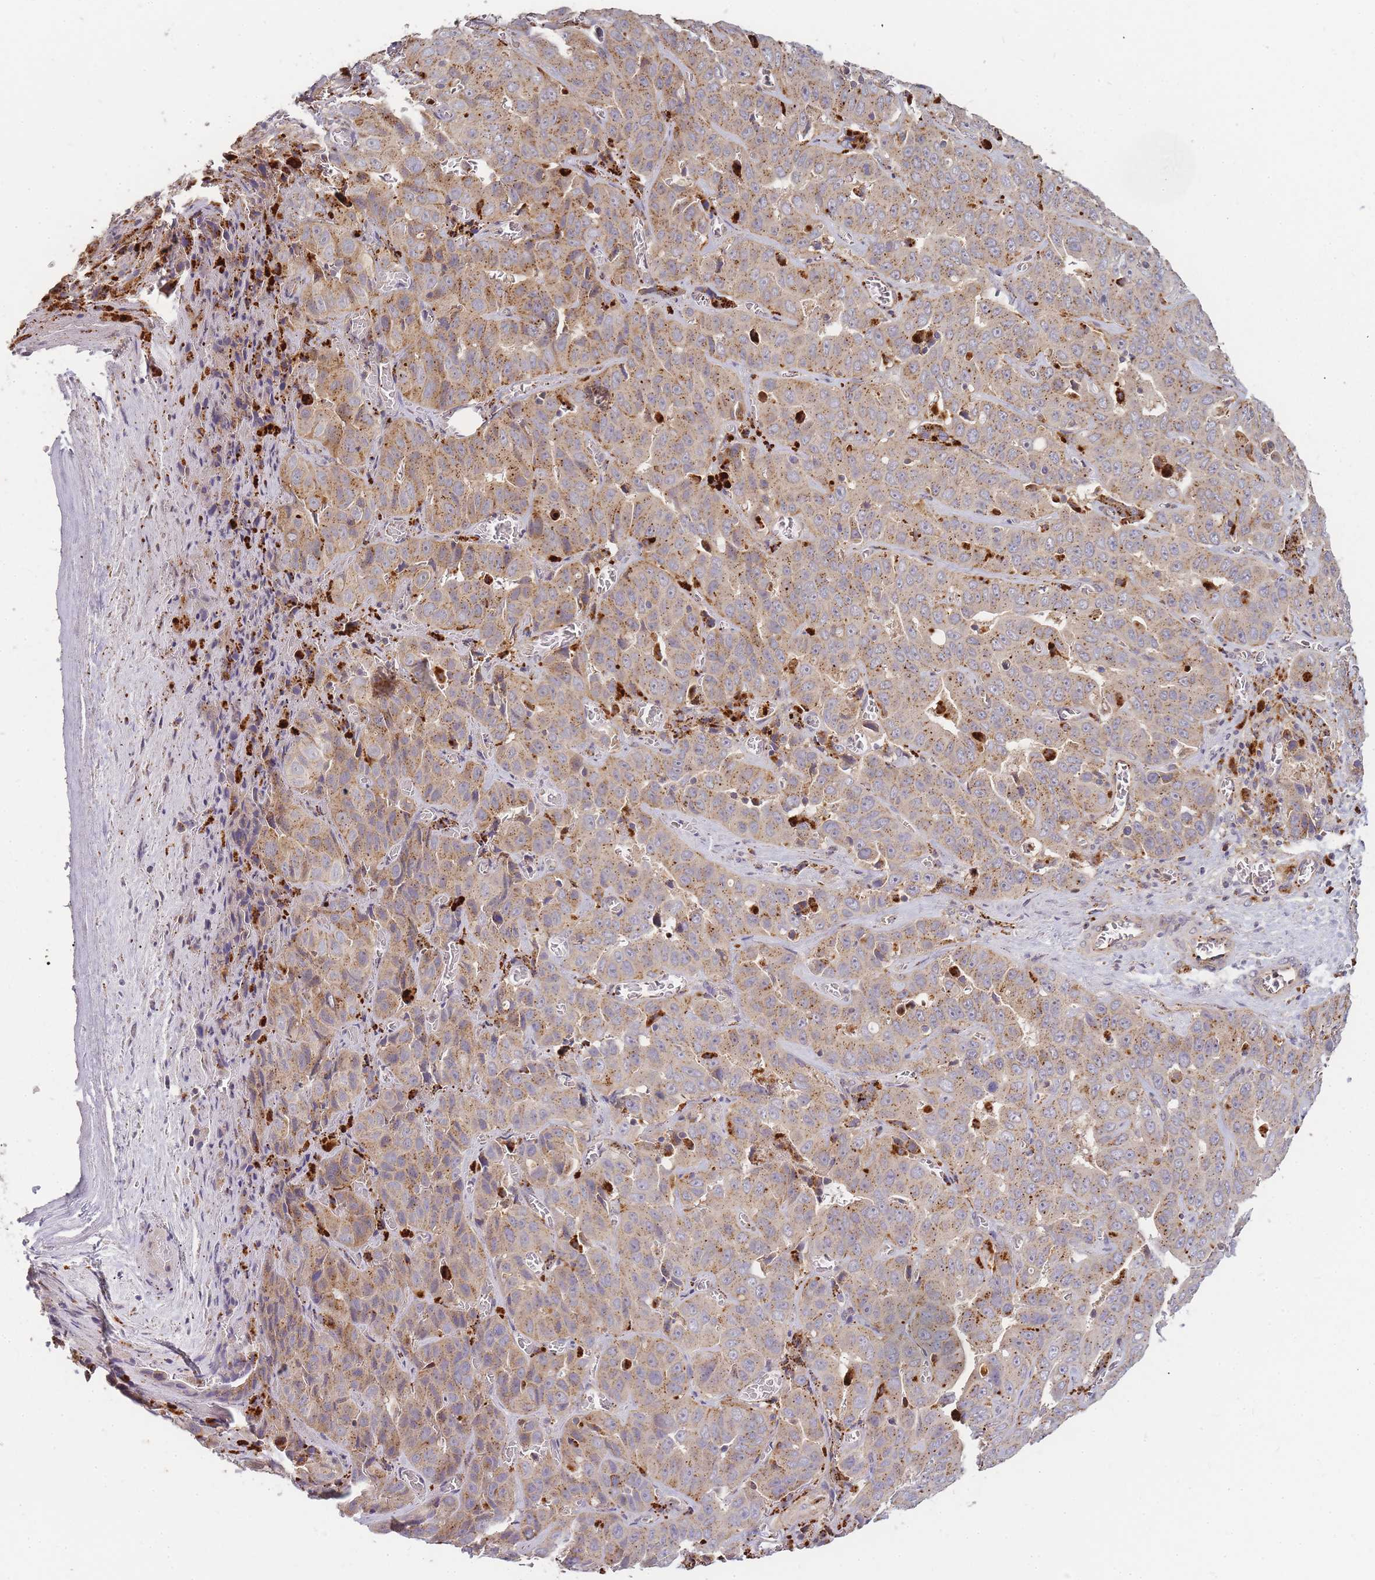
{"staining": {"intensity": "moderate", "quantity": ">75%", "location": "cytoplasmic/membranous"}, "tissue": "liver cancer", "cell_type": "Tumor cells", "image_type": "cancer", "snomed": [{"axis": "morphology", "description": "Cholangiocarcinoma"}, {"axis": "topography", "description": "Liver"}], "caption": "Liver cancer (cholangiocarcinoma) stained with immunohistochemistry (IHC) exhibits moderate cytoplasmic/membranous staining in approximately >75% of tumor cells. The staining was performed using DAB to visualize the protein expression in brown, while the nuclei were stained in blue with hematoxylin (Magnification: 20x).", "gene": "ATG5", "patient": {"sex": "female", "age": 52}}